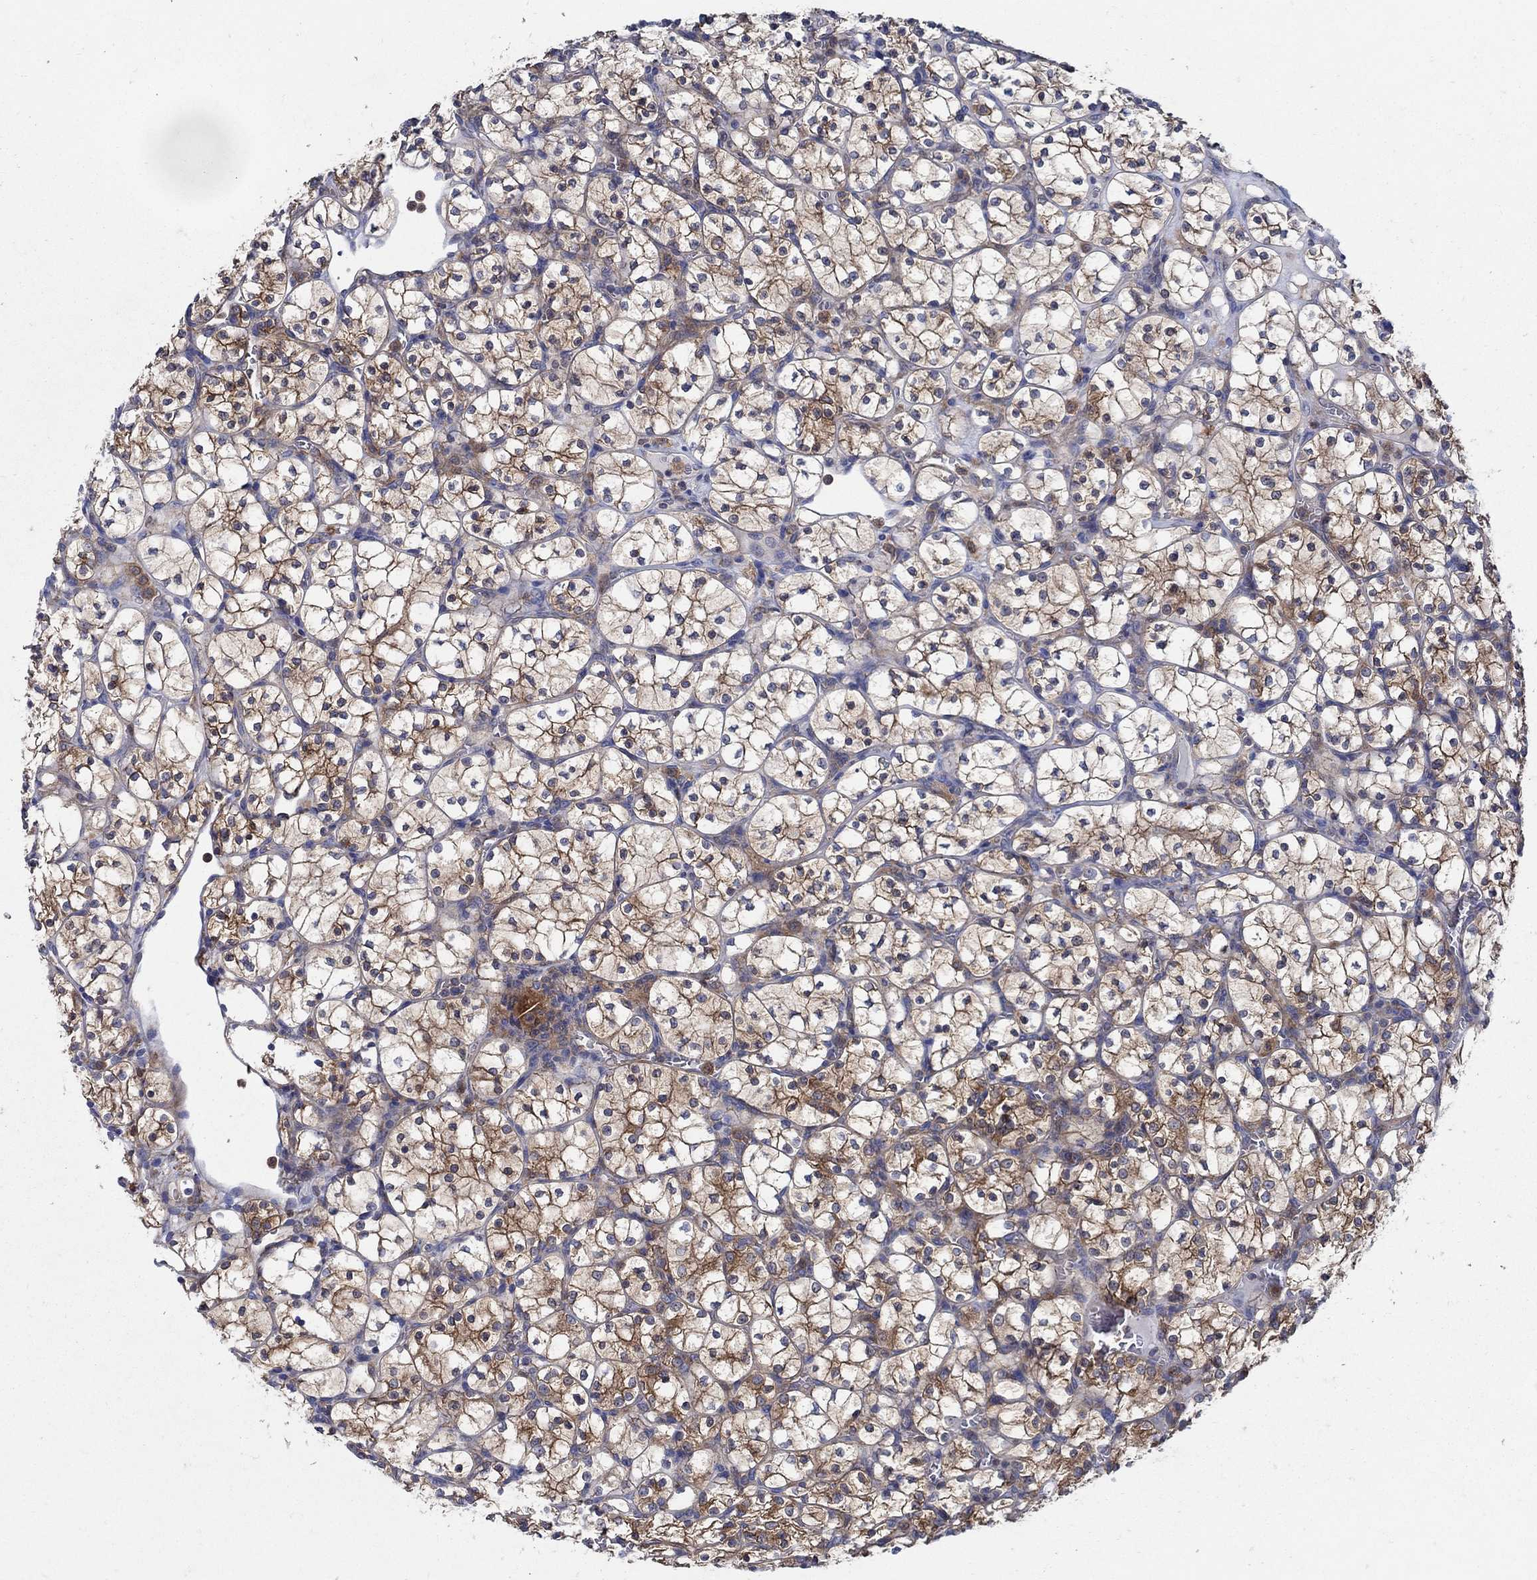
{"staining": {"intensity": "strong", "quantity": ">75%", "location": "cytoplasmic/membranous"}, "tissue": "renal cancer", "cell_type": "Tumor cells", "image_type": "cancer", "snomed": [{"axis": "morphology", "description": "Adenocarcinoma, NOS"}, {"axis": "topography", "description": "Kidney"}], "caption": "The immunohistochemical stain shows strong cytoplasmic/membranous expression in tumor cells of adenocarcinoma (renal) tissue.", "gene": "MTHFR", "patient": {"sex": "female", "age": 89}}